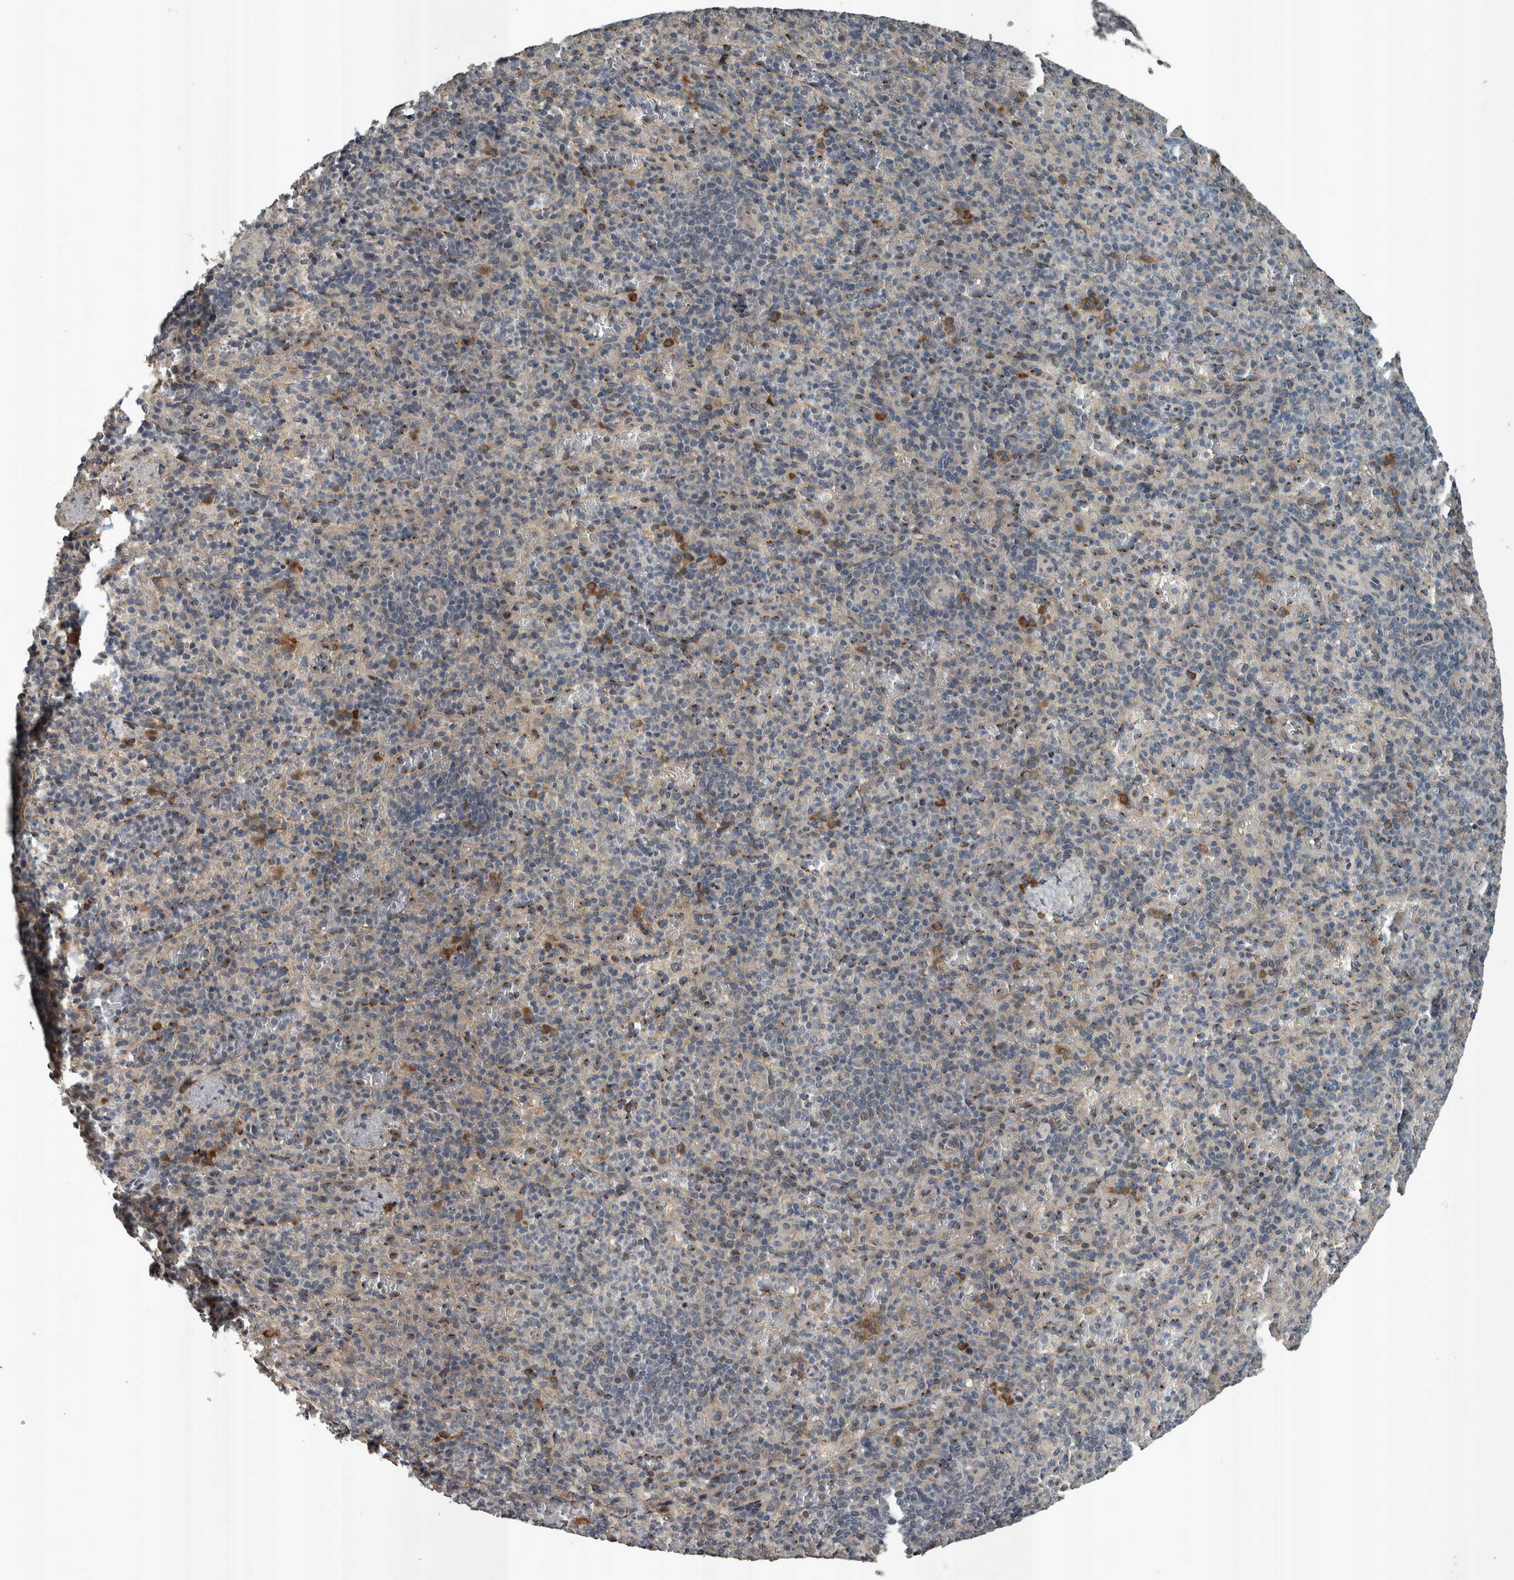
{"staining": {"intensity": "moderate", "quantity": "<25%", "location": "cytoplasmic/membranous"}, "tissue": "spleen", "cell_type": "Cells in red pulp", "image_type": "normal", "snomed": [{"axis": "morphology", "description": "Normal tissue, NOS"}, {"axis": "topography", "description": "Spleen"}], "caption": "A low amount of moderate cytoplasmic/membranous expression is identified in approximately <25% of cells in red pulp in normal spleen.", "gene": "ZNF345", "patient": {"sex": "female", "age": 74}}